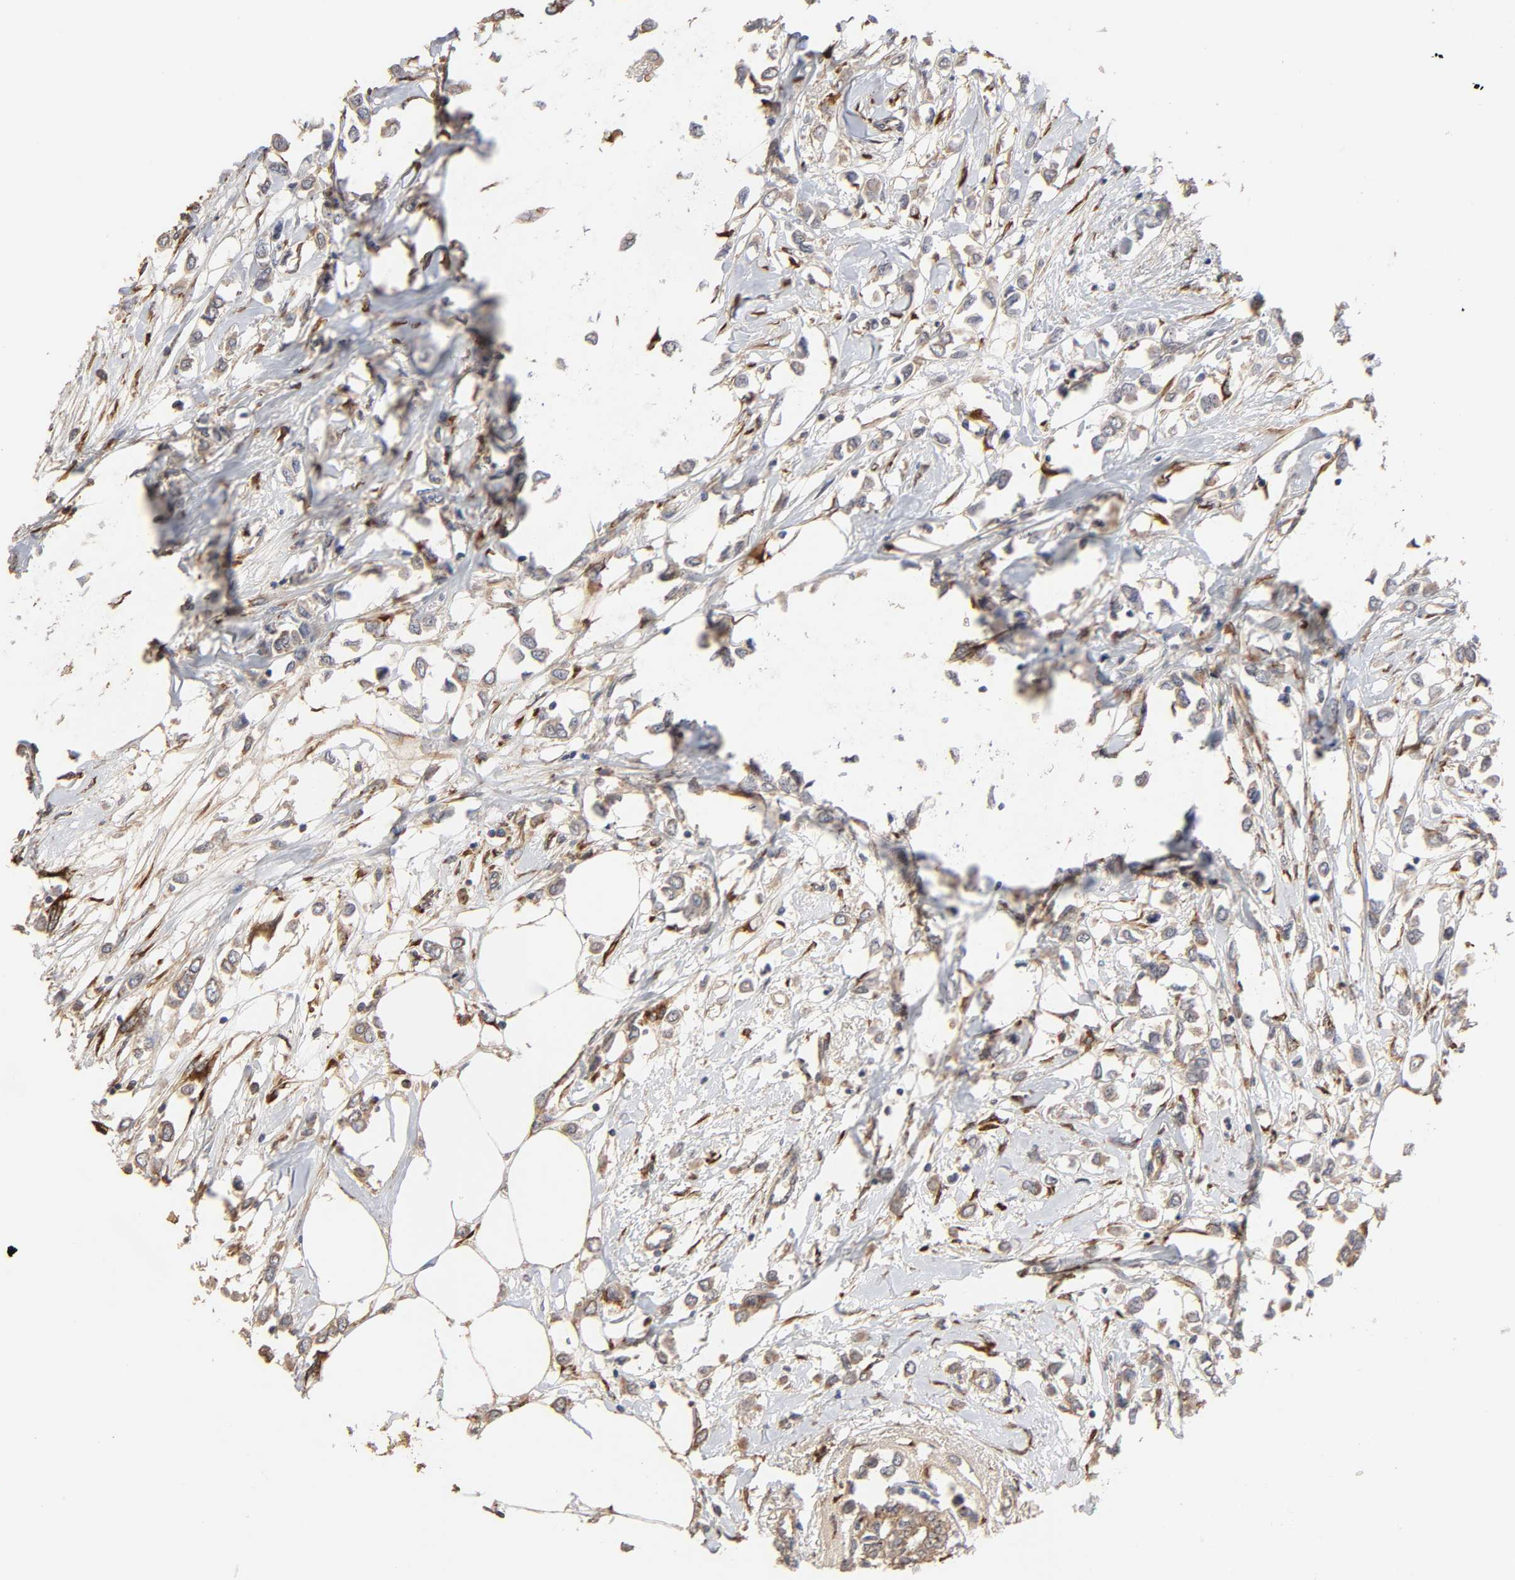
{"staining": {"intensity": "weak", "quantity": ">75%", "location": "cytoplasmic/membranous"}, "tissue": "breast cancer", "cell_type": "Tumor cells", "image_type": "cancer", "snomed": [{"axis": "morphology", "description": "Lobular carcinoma"}, {"axis": "topography", "description": "Breast"}], "caption": "Breast cancer stained with DAB (3,3'-diaminobenzidine) IHC shows low levels of weak cytoplasmic/membranous staining in about >75% of tumor cells. (IHC, brightfield microscopy, high magnification).", "gene": "EIF4G2", "patient": {"sex": "female", "age": 51}}